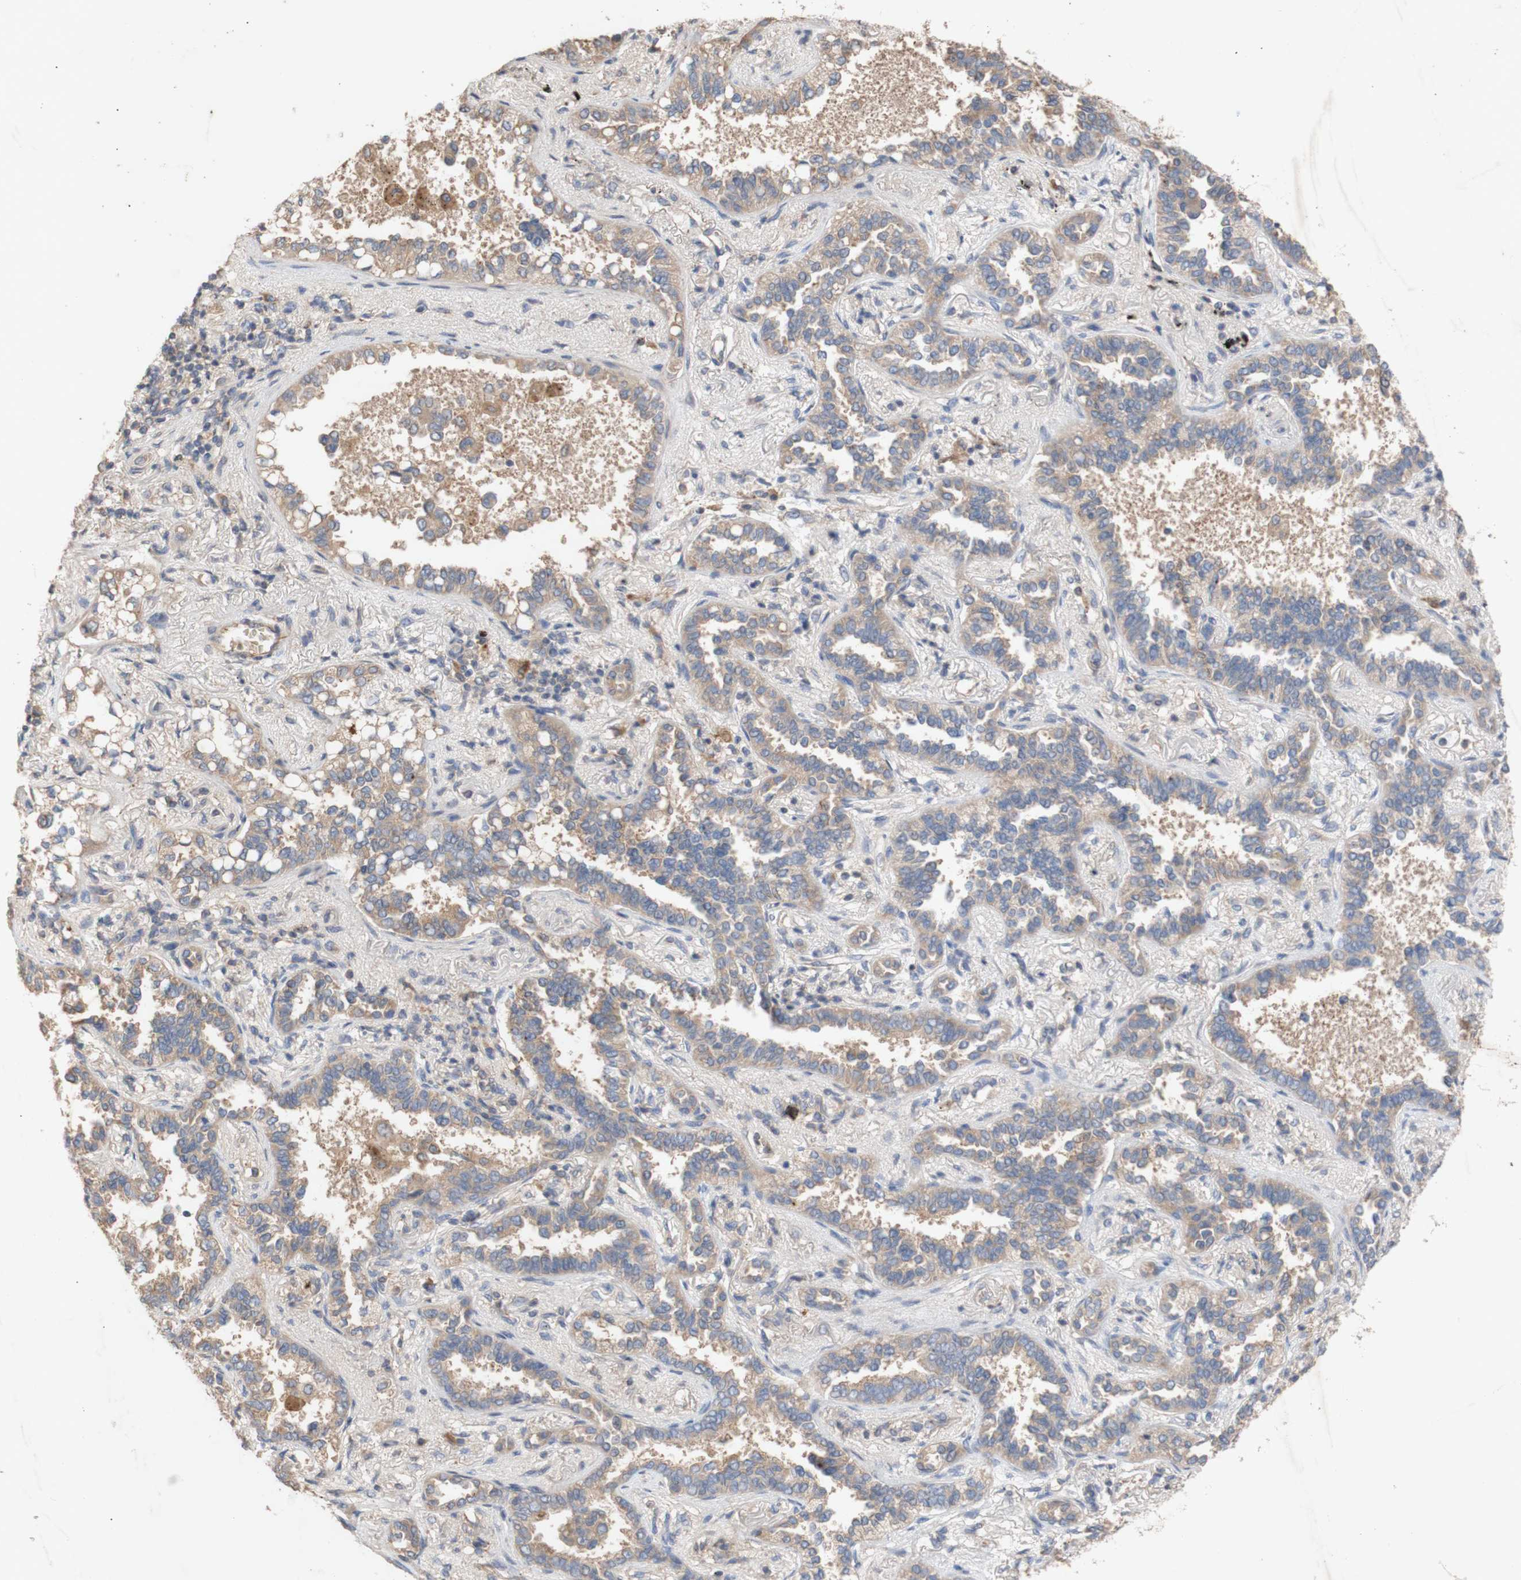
{"staining": {"intensity": "weak", "quantity": "25%-75%", "location": "cytoplasmic/membranous"}, "tissue": "lung cancer", "cell_type": "Tumor cells", "image_type": "cancer", "snomed": [{"axis": "morphology", "description": "Normal tissue, NOS"}, {"axis": "morphology", "description": "Adenocarcinoma, NOS"}, {"axis": "topography", "description": "Lung"}], "caption": "Brown immunohistochemical staining in lung adenocarcinoma demonstrates weak cytoplasmic/membranous positivity in approximately 25%-75% of tumor cells.", "gene": "EIF2S3", "patient": {"sex": "male", "age": 59}}